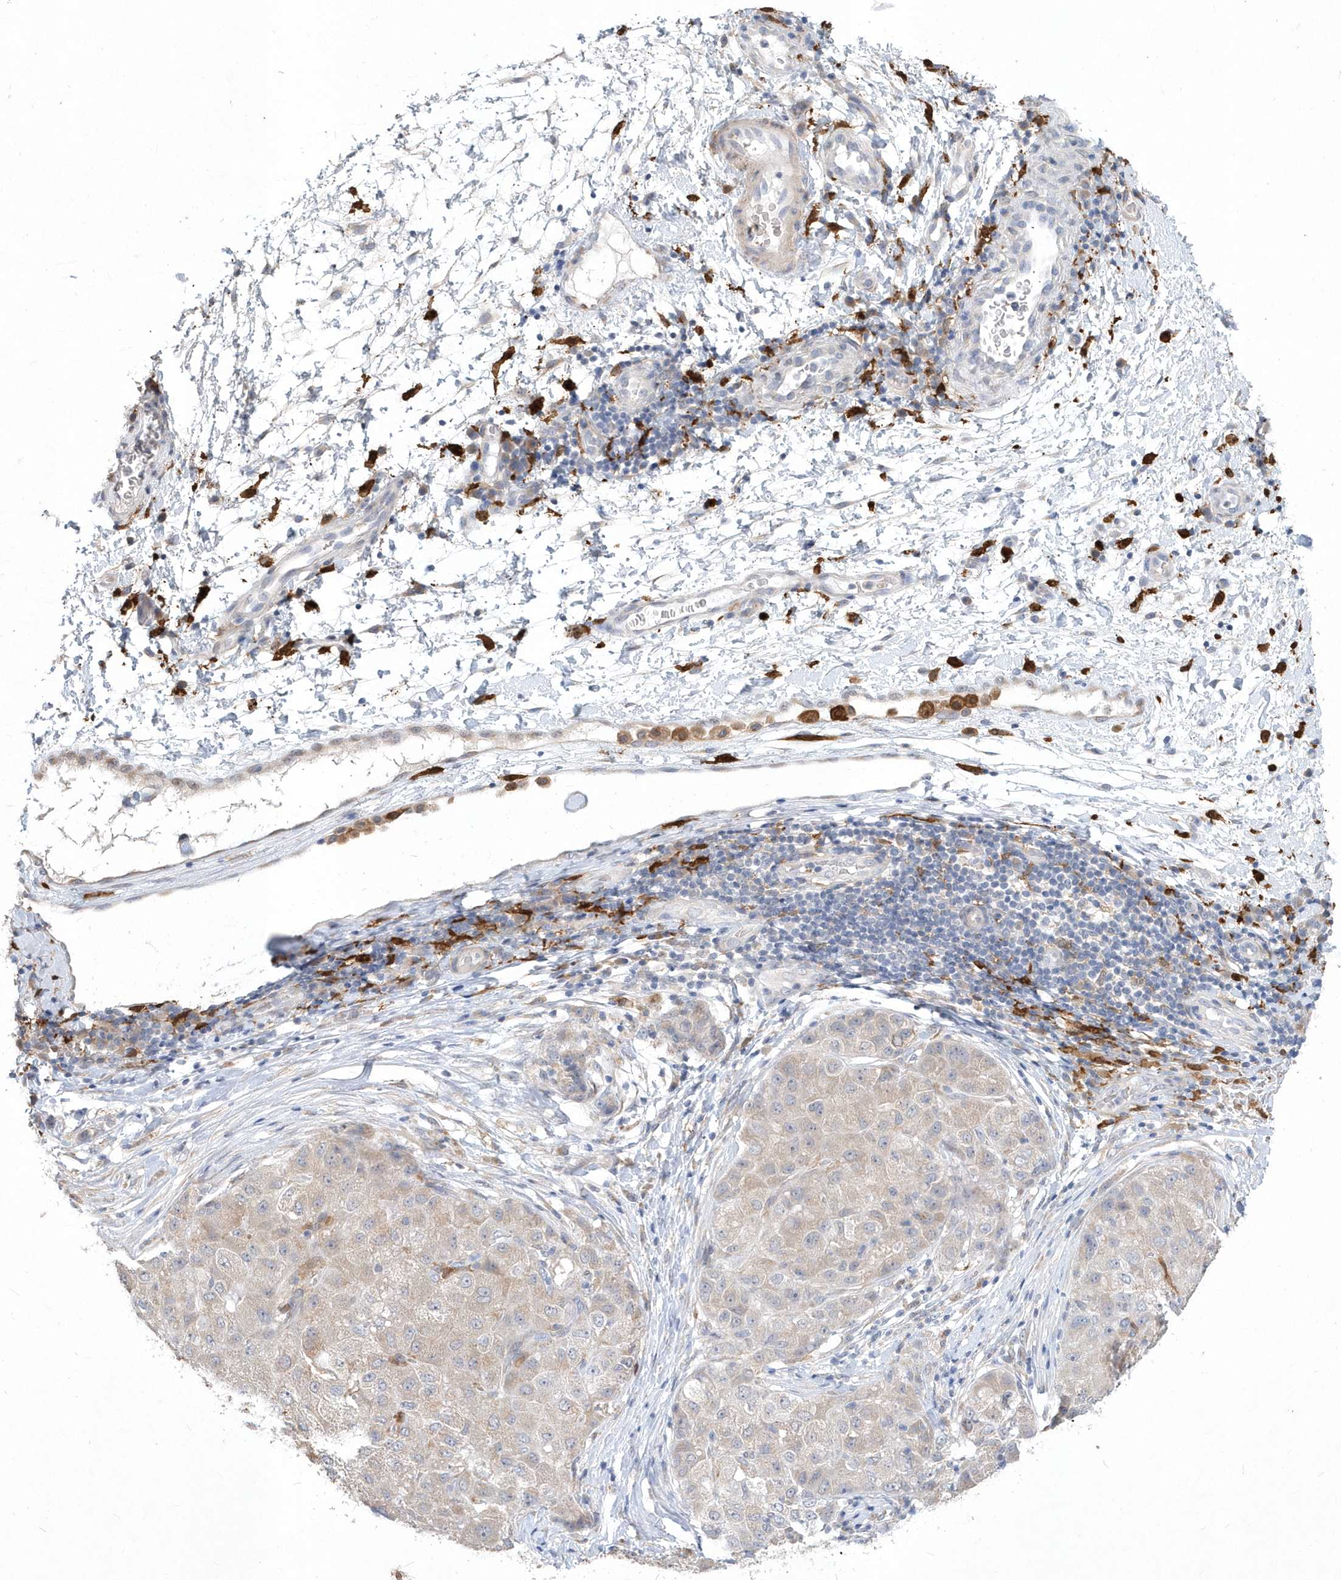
{"staining": {"intensity": "negative", "quantity": "none", "location": "none"}, "tissue": "liver cancer", "cell_type": "Tumor cells", "image_type": "cancer", "snomed": [{"axis": "morphology", "description": "Carcinoma, Hepatocellular, NOS"}, {"axis": "topography", "description": "Liver"}], "caption": "Immunohistochemical staining of hepatocellular carcinoma (liver) exhibits no significant expression in tumor cells.", "gene": "TSPEAR", "patient": {"sex": "male", "age": 80}}